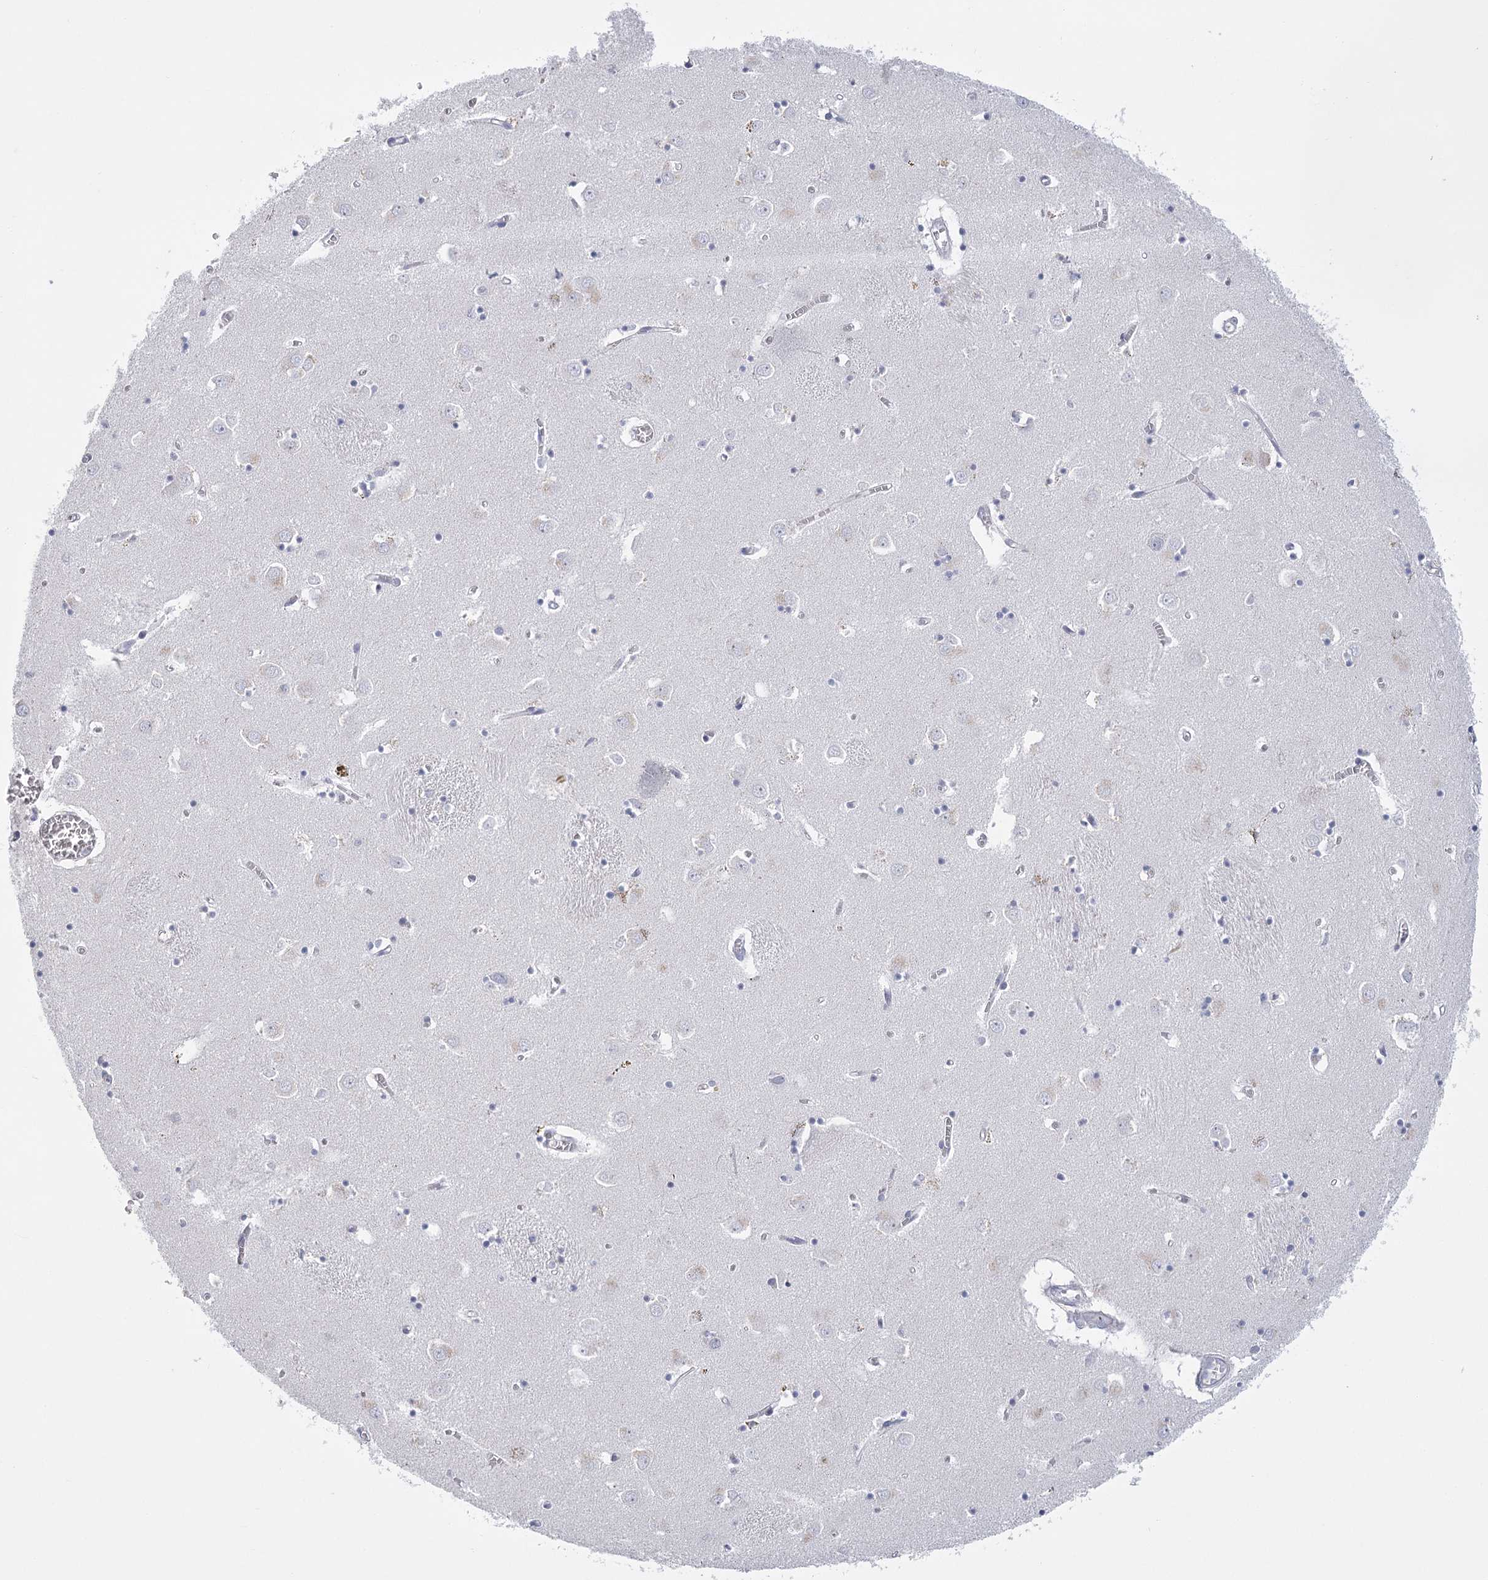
{"staining": {"intensity": "strong", "quantity": "<25%", "location": "cytoplasmic/membranous"}, "tissue": "caudate", "cell_type": "Glial cells", "image_type": "normal", "snomed": [{"axis": "morphology", "description": "Normal tissue, NOS"}, {"axis": "topography", "description": "Lateral ventricle wall"}], "caption": "Strong cytoplasmic/membranous protein positivity is identified in approximately <25% of glial cells in caudate.", "gene": "FAM76B", "patient": {"sex": "male", "age": 70}}